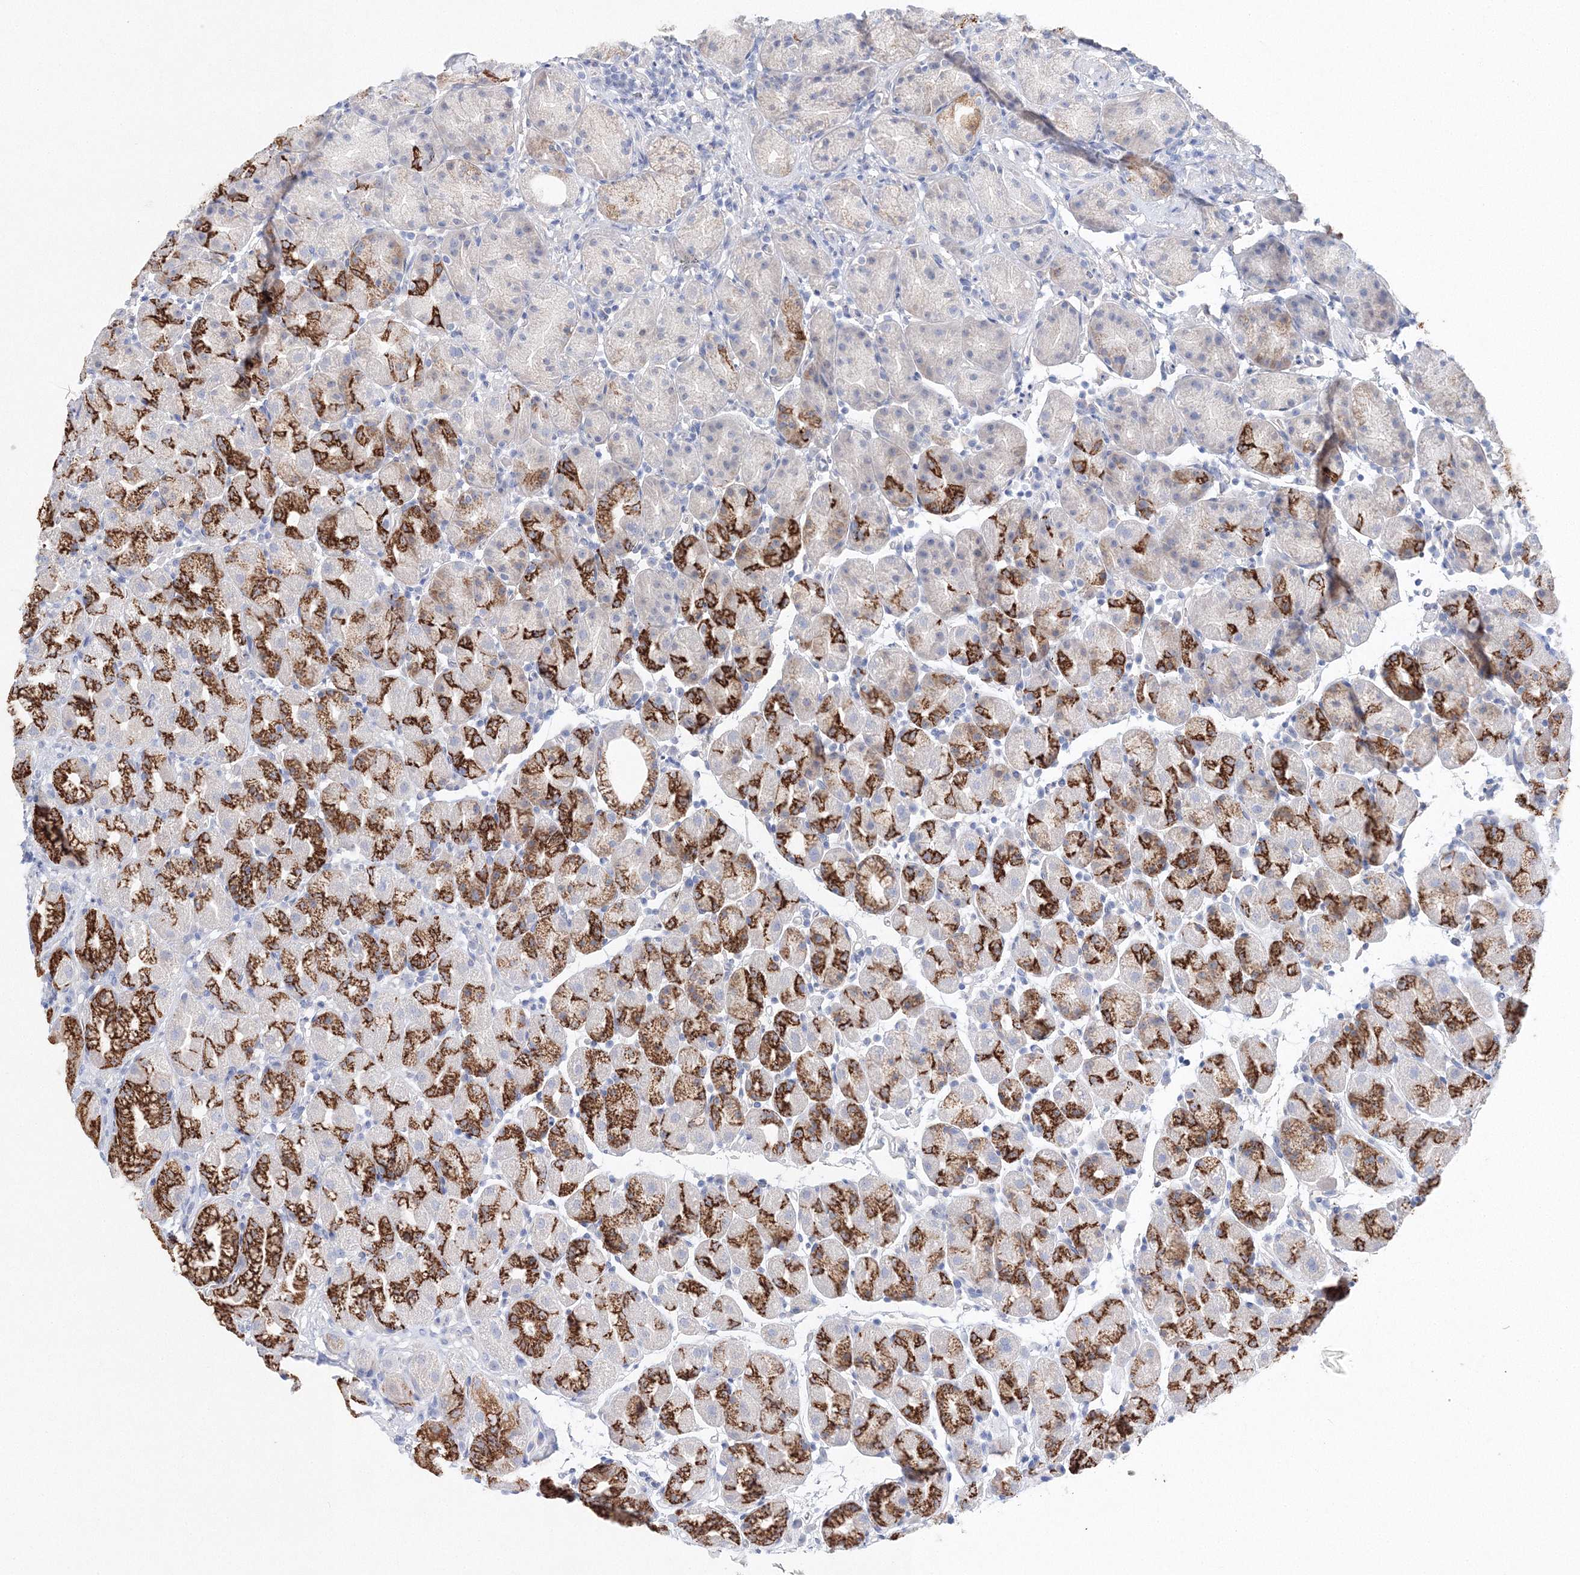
{"staining": {"intensity": "strong", "quantity": "25%-75%", "location": "cytoplasmic/membranous"}, "tissue": "stomach", "cell_type": "Glandular cells", "image_type": "normal", "snomed": [{"axis": "morphology", "description": "Normal tissue, NOS"}, {"axis": "topography", "description": "Stomach, upper"}], "caption": "IHC (DAB) staining of benign stomach exhibits strong cytoplasmic/membranous protein staining in about 25%-75% of glandular cells. The staining was performed using DAB (3,3'-diaminobenzidine) to visualize the protein expression in brown, while the nuclei were stained in blue with hematoxylin (Magnification: 20x).", "gene": "HMGCS1", "patient": {"sex": "male", "age": 68}}